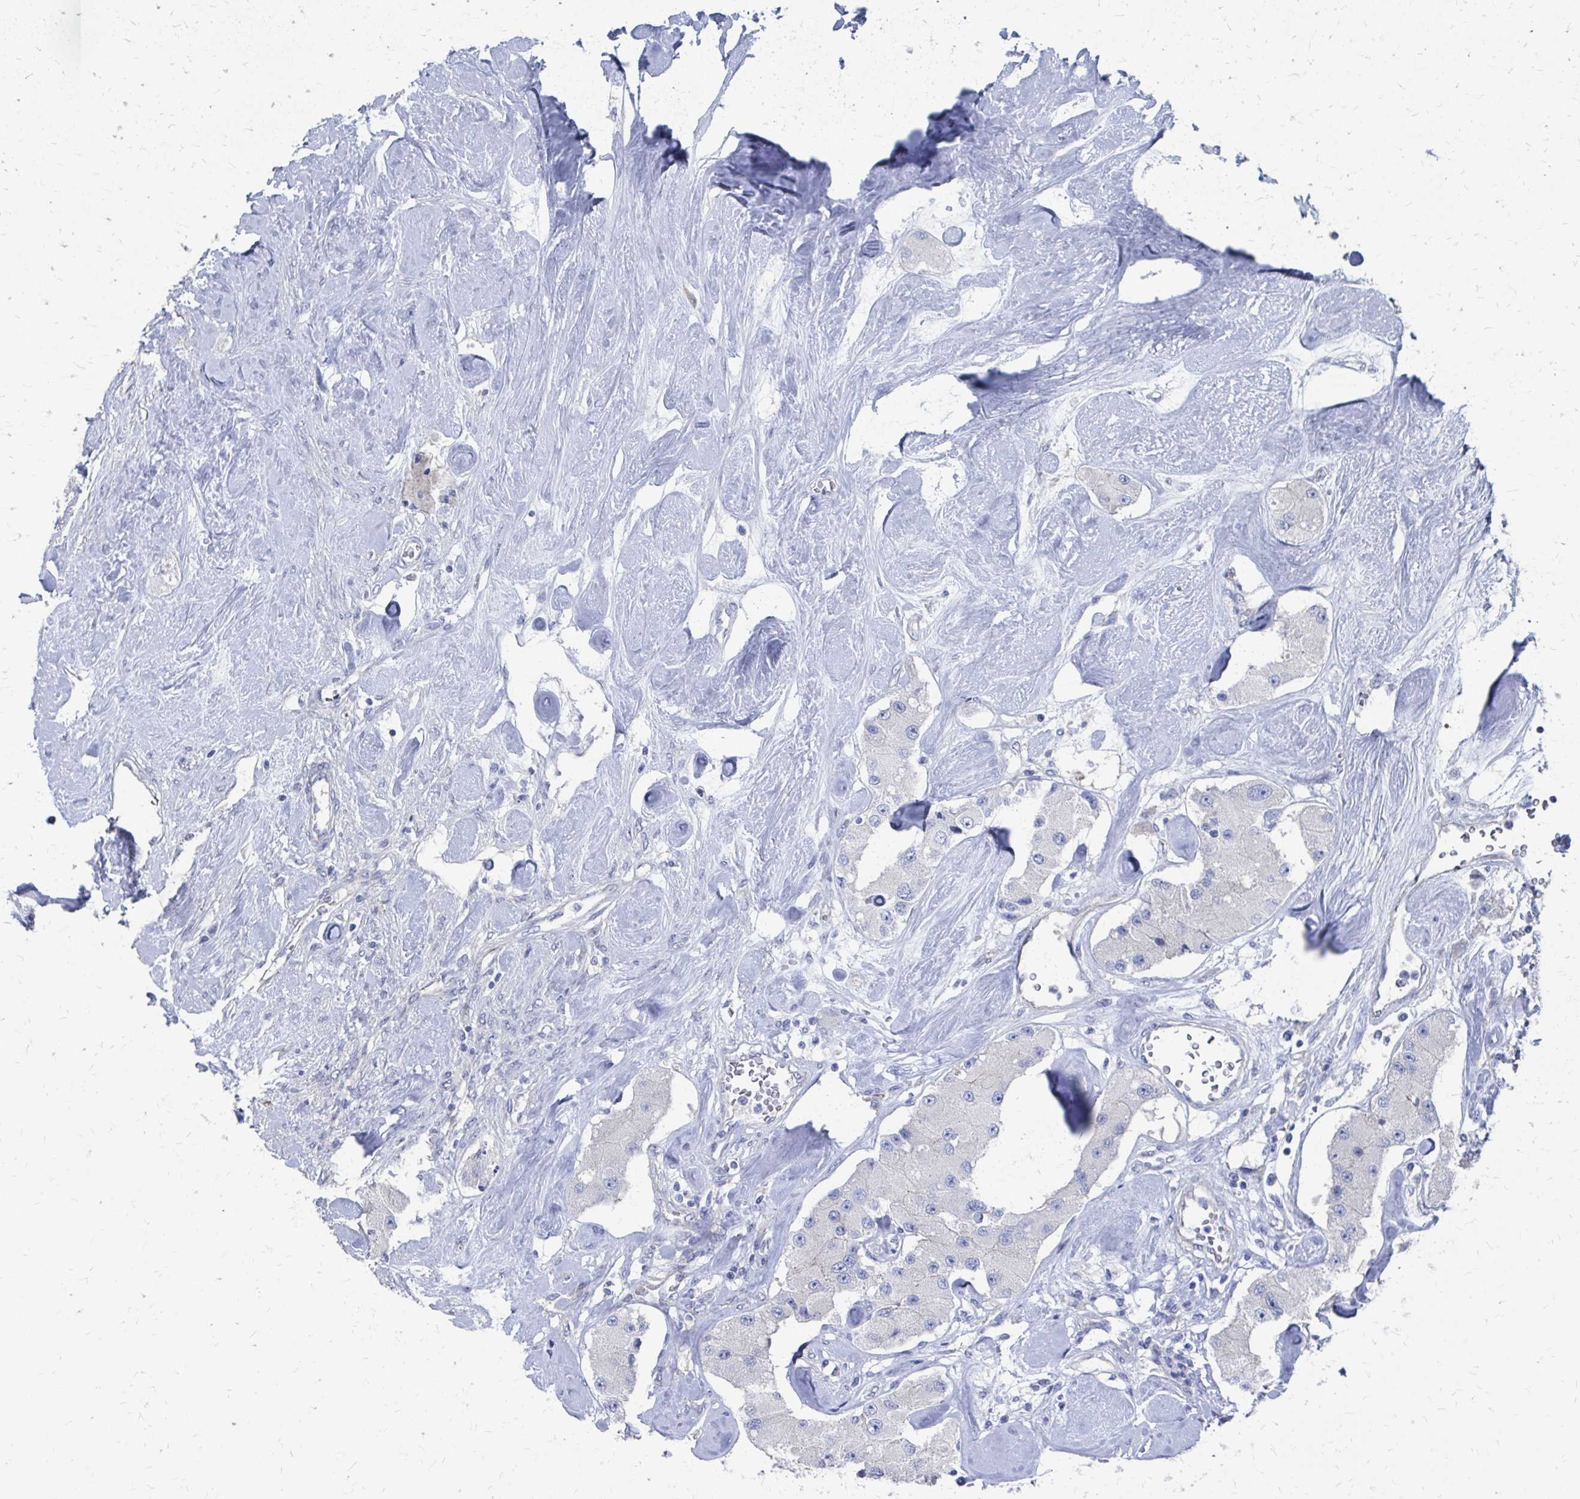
{"staining": {"intensity": "negative", "quantity": "none", "location": "none"}, "tissue": "carcinoid", "cell_type": "Tumor cells", "image_type": "cancer", "snomed": [{"axis": "morphology", "description": "Carcinoid, malignant, NOS"}, {"axis": "topography", "description": "Pancreas"}], "caption": "Immunohistochemistry (IHC) image of neoplastic tissue: carcinoid stained with DAB (3,3'-diaminobenzidine) reveals no significant protein positivity in tumor cells.", "gene": "PLEKHG7", "patient": {"sex": "male", "age": 41}}